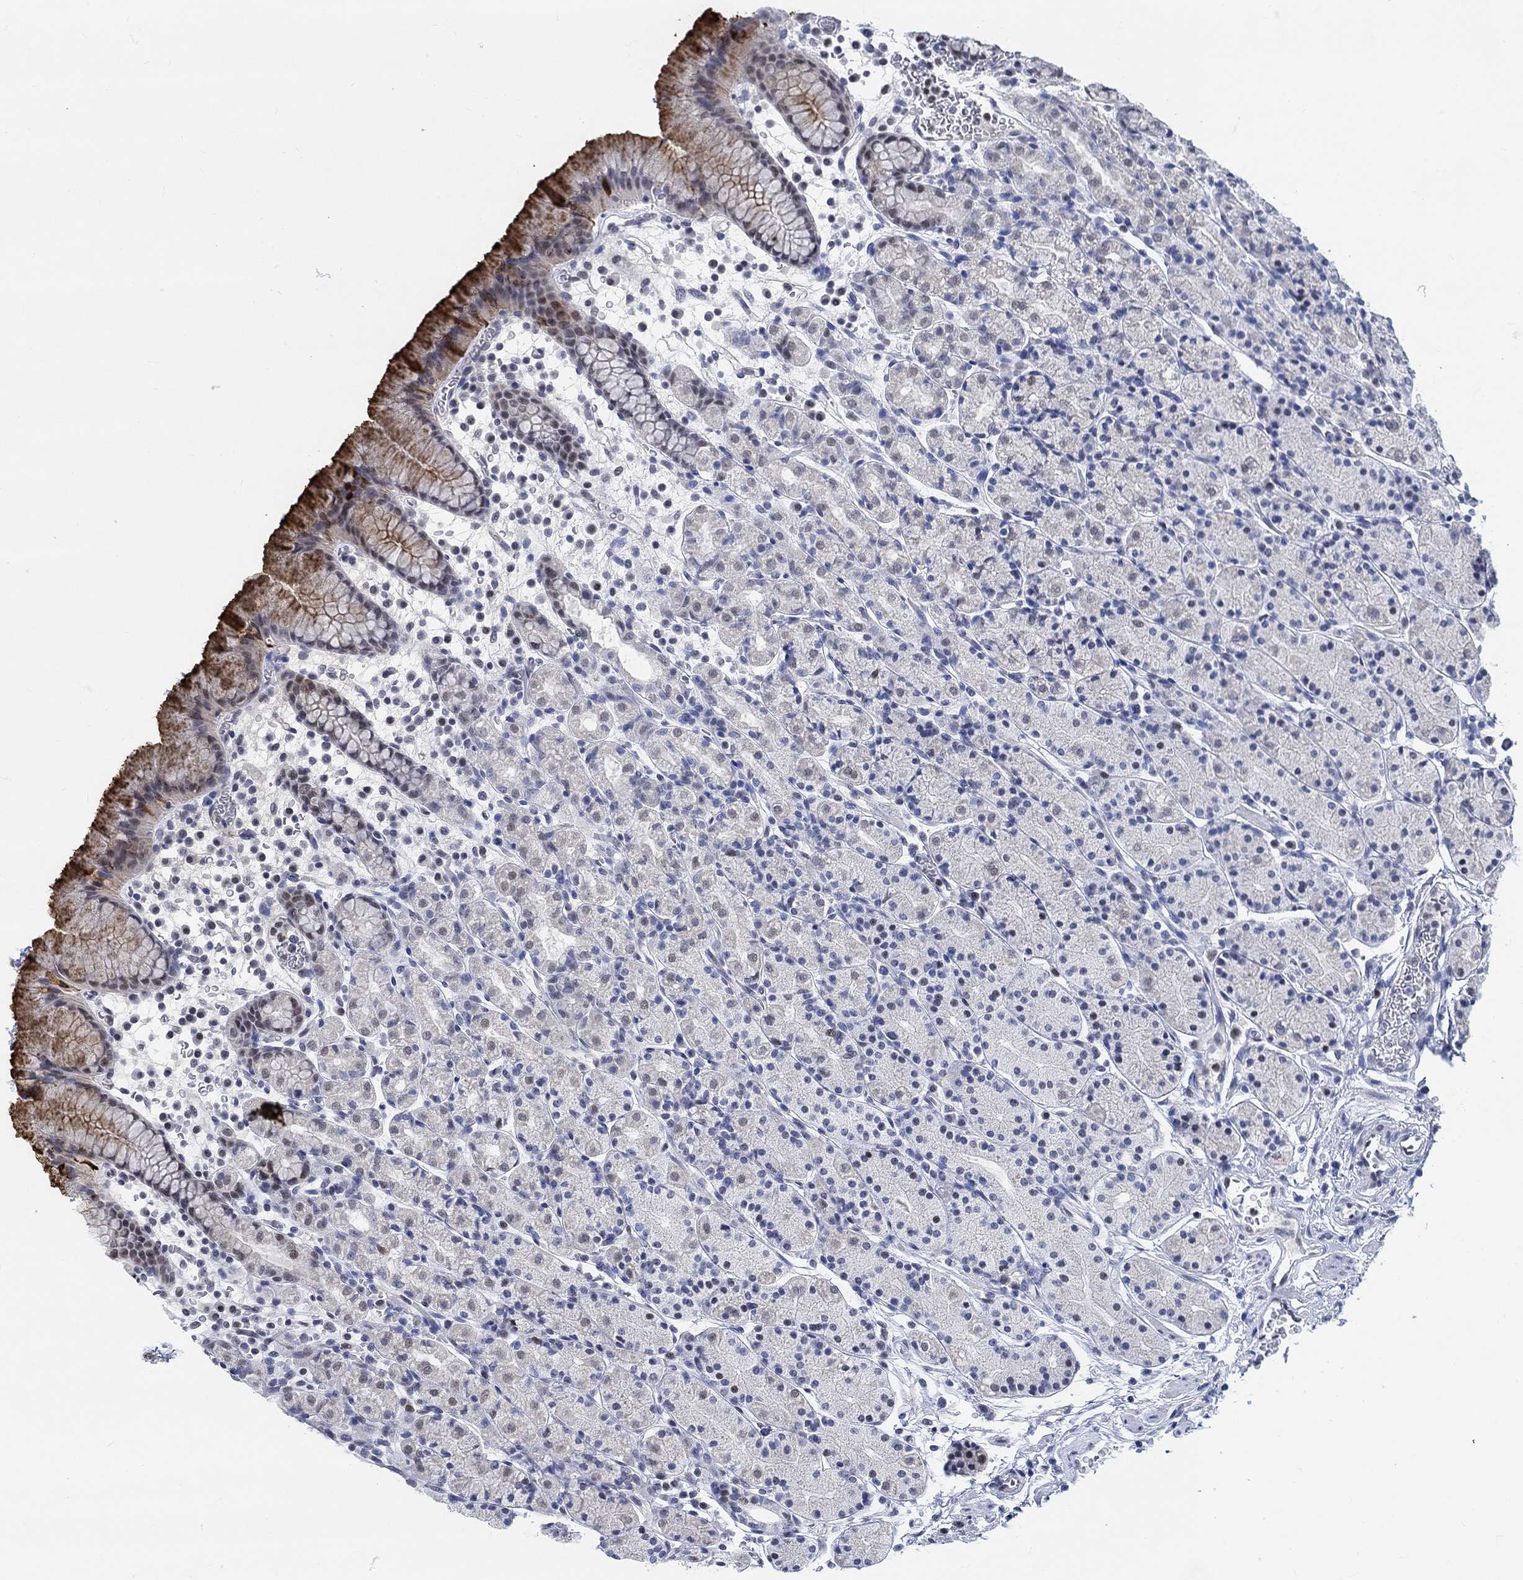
{"staining": {"intensity": "strong", "quantity": "<25%", "location": "cytoplasmic/membranous"}, "tissue": "stomach", "cell_type": "Glandular cells", "image_type": "normal", "snomed": [{"axis": "morphology", "description": "Normal tissue, NOS"}, {"axis": "topography", "description": "Stomach, upper"}, {"axis": "topography", "description": "Stomach"}], "caption": "Immunohistochemical staining of normal human stomach displays medium levels of strong cytoplasmic/membranous staining in about <25% of glandular cells.", "gene": "KCNH8", "patient": {"sex": "male", "age": 62}}